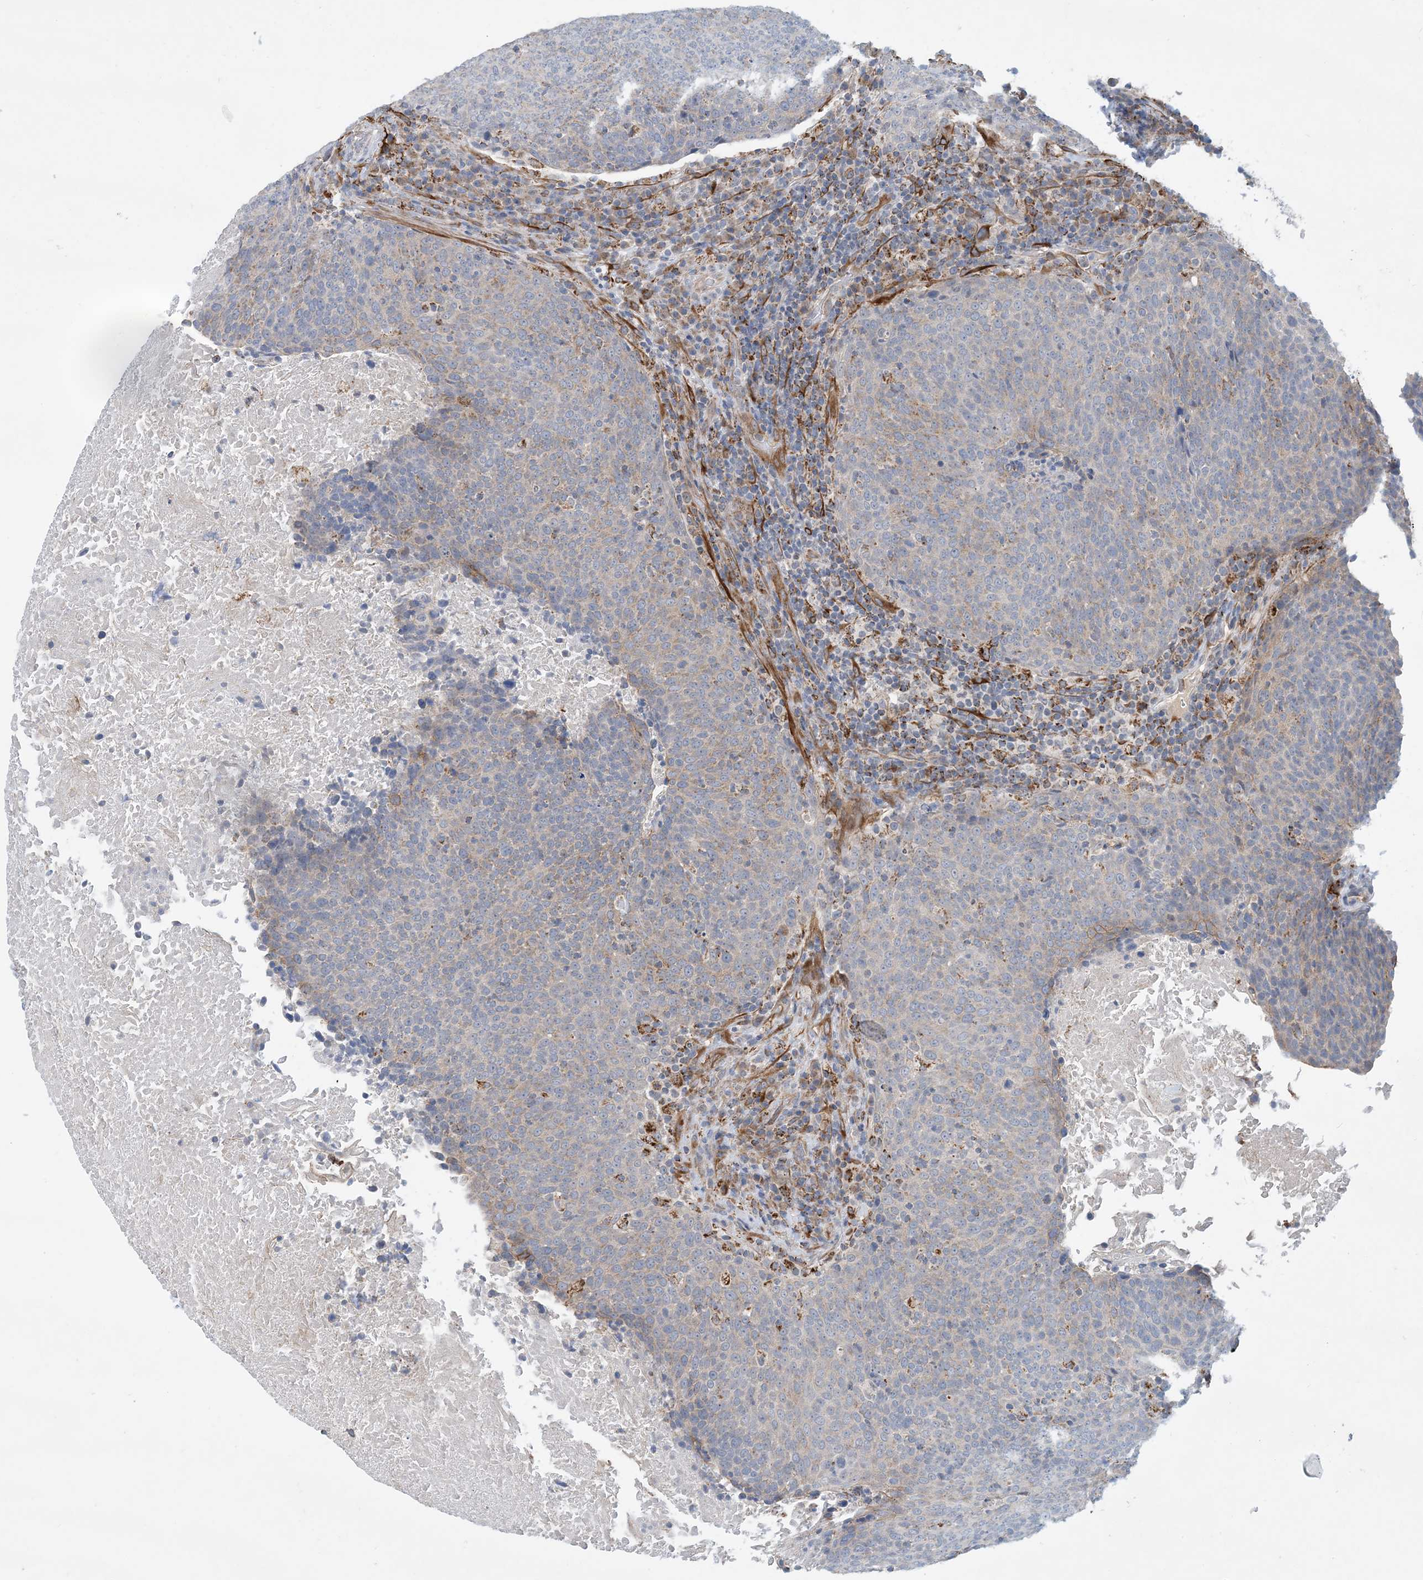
{"staining": {"intensity": "weak", "quantity": "<25%", "location": "cytoplasmic/membranous"}, "tissue": "head and neck cancer", "cell_type": "Tumor cells", "image_type": "cancer", "snomed": [{"axis": "morphology", "description": "Squamous cell carcinoma, NOS"}, {"axis": "morphology", "description": "Squamous cell carcinoma, metastatic, NOS"}, {"axis": "topography", "description": "Lymph node"}, {"axis": "topography", "description": "Head-Neck"}], "caption": "Tumor cells are negative for brown protein staining in head and neck cancer.", "gene": "EIF2A", "patient": {"sex": "male", "age": 62}}